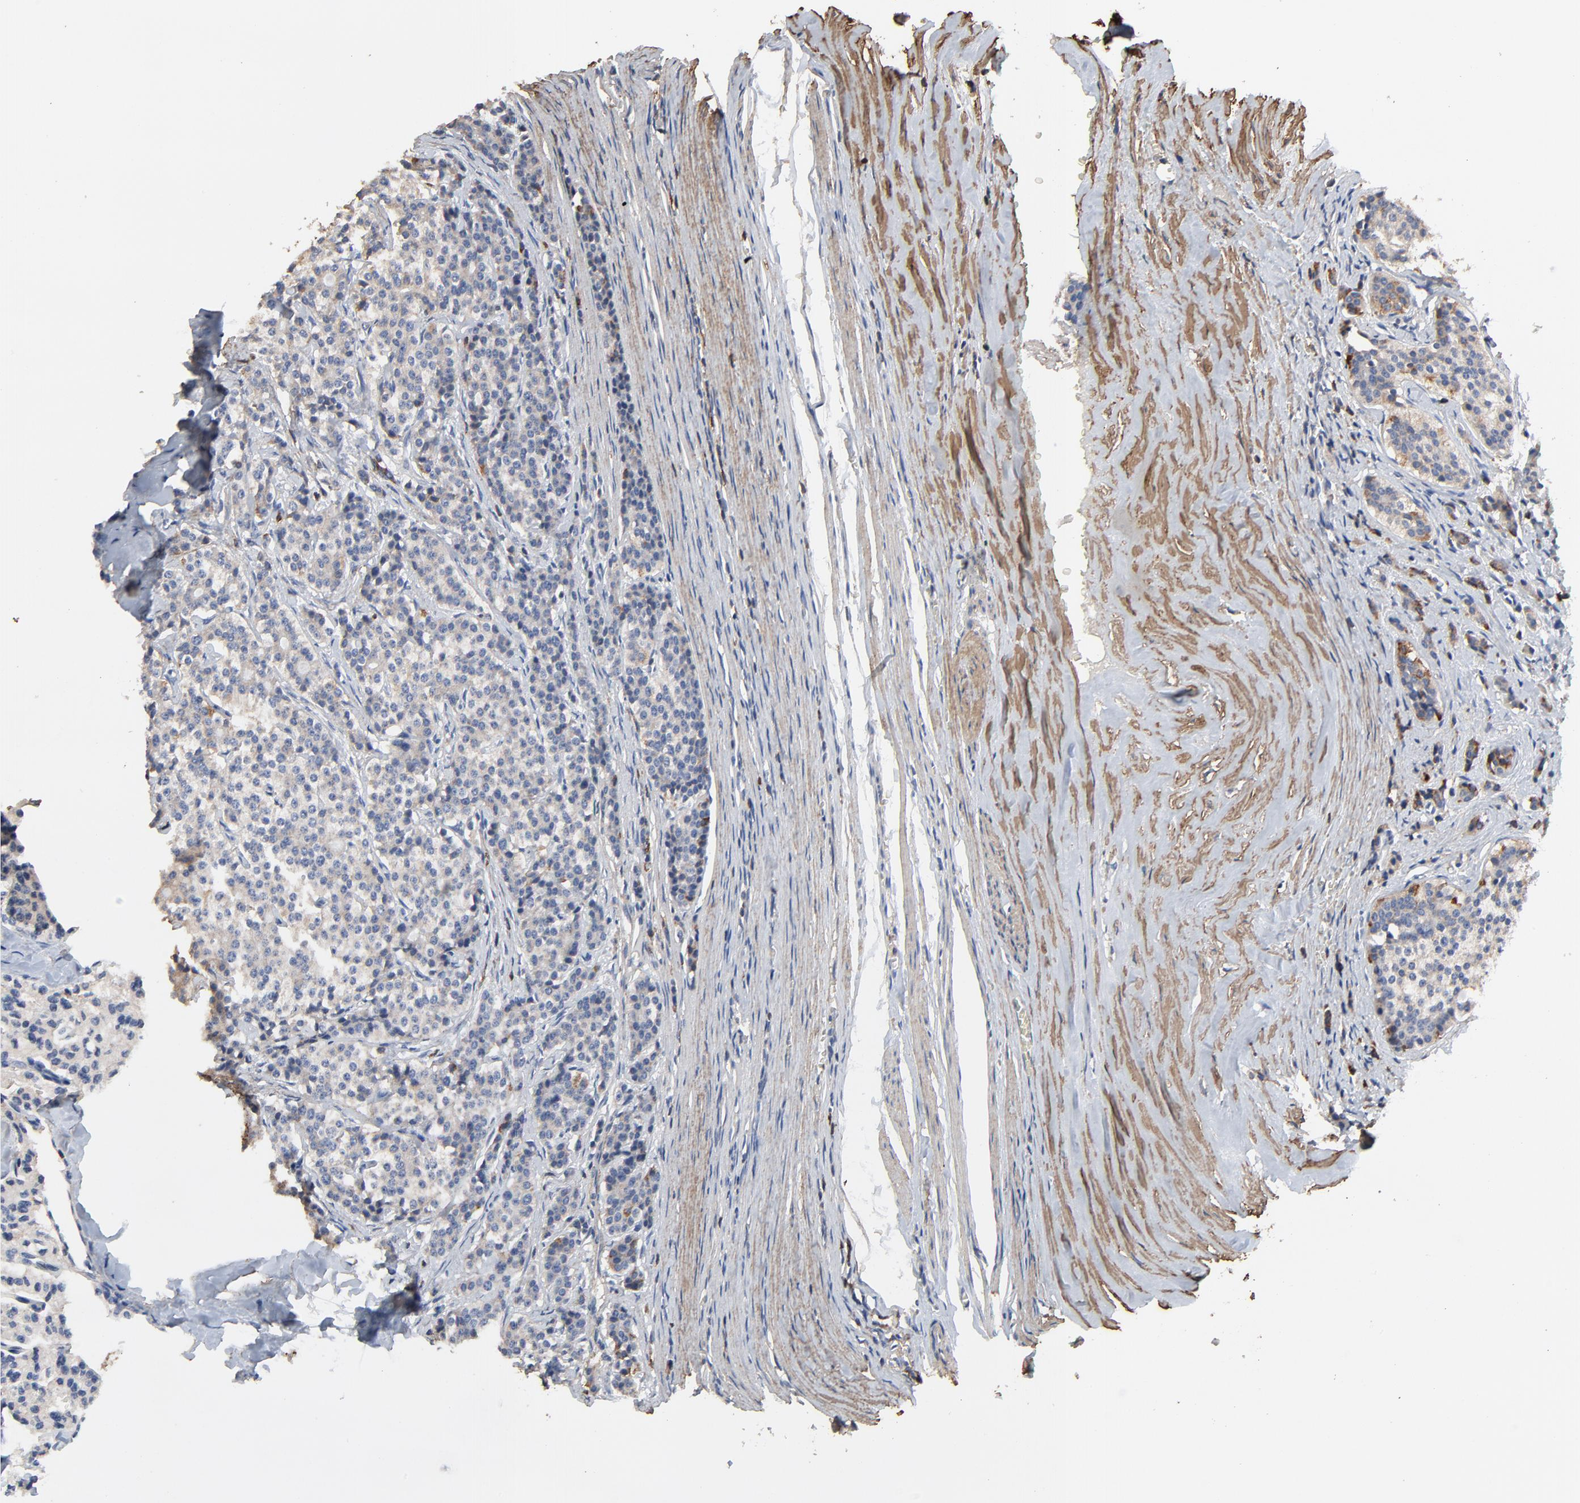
{"staining": {"intensity": "weak", "quantity": "25%-75%", "location": "cytoplasmic/membranous"}, "tissue": "carcinoid", "cell_type": "Tumor cells", "image_type": "cancer", "snomed": [{"axis": "morphology", "description": "Carcinoid, malignant, NOS"}, {"axis": "topography", "description": "Small intestine"}], "caption": "A photomicrograph of carcinoid stained for a protein exhibits weak cytoplasmic/membranous brown staining in tumor cells.", "gene": "SKAP1", "patient": {"sex": "male", "age": 63}}